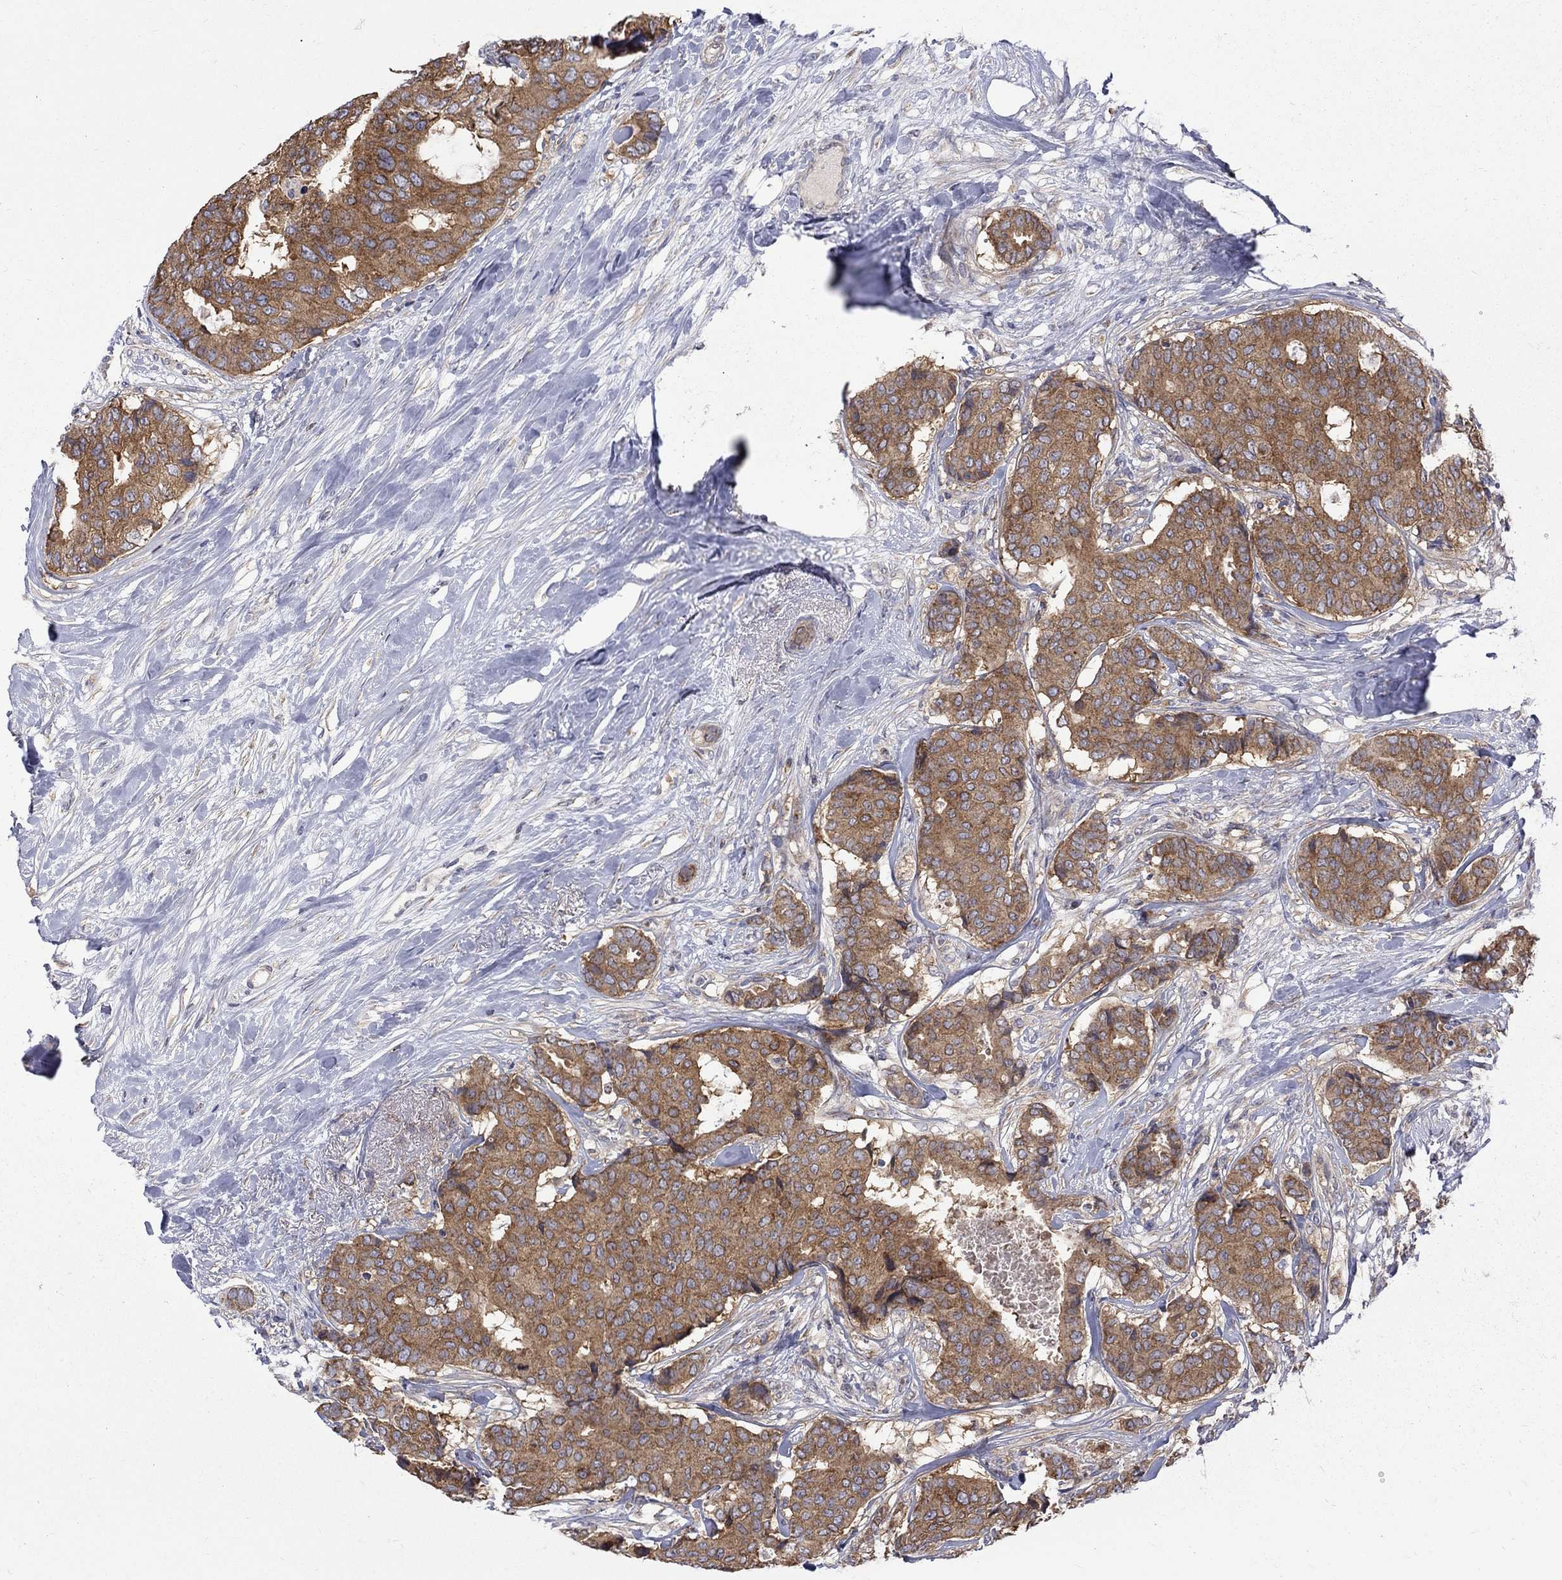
{"staining": {"intensity": "moderate", "quantity": ">75%", "location": "cytoplasmic/membranous"}, "tissue": "breast cancer", "cell_type": "Tumor cells", "image_type": "cancer", "snomed": [{"axis": "morphology", "description": "Duct carcinoma"}, {"axis": "topography", "description": "Breast"}], "caption": "Immunohistochemical staining of breast infiltrating ductal carcinoma displays moderate cytoplasmic/membranous protein positivity in approximately >75% of tumor cells. (IHC, brightfield microscopy, high magnification).", "gene": "SH2B1", "patient": {"sex": "female", "age": 75}}